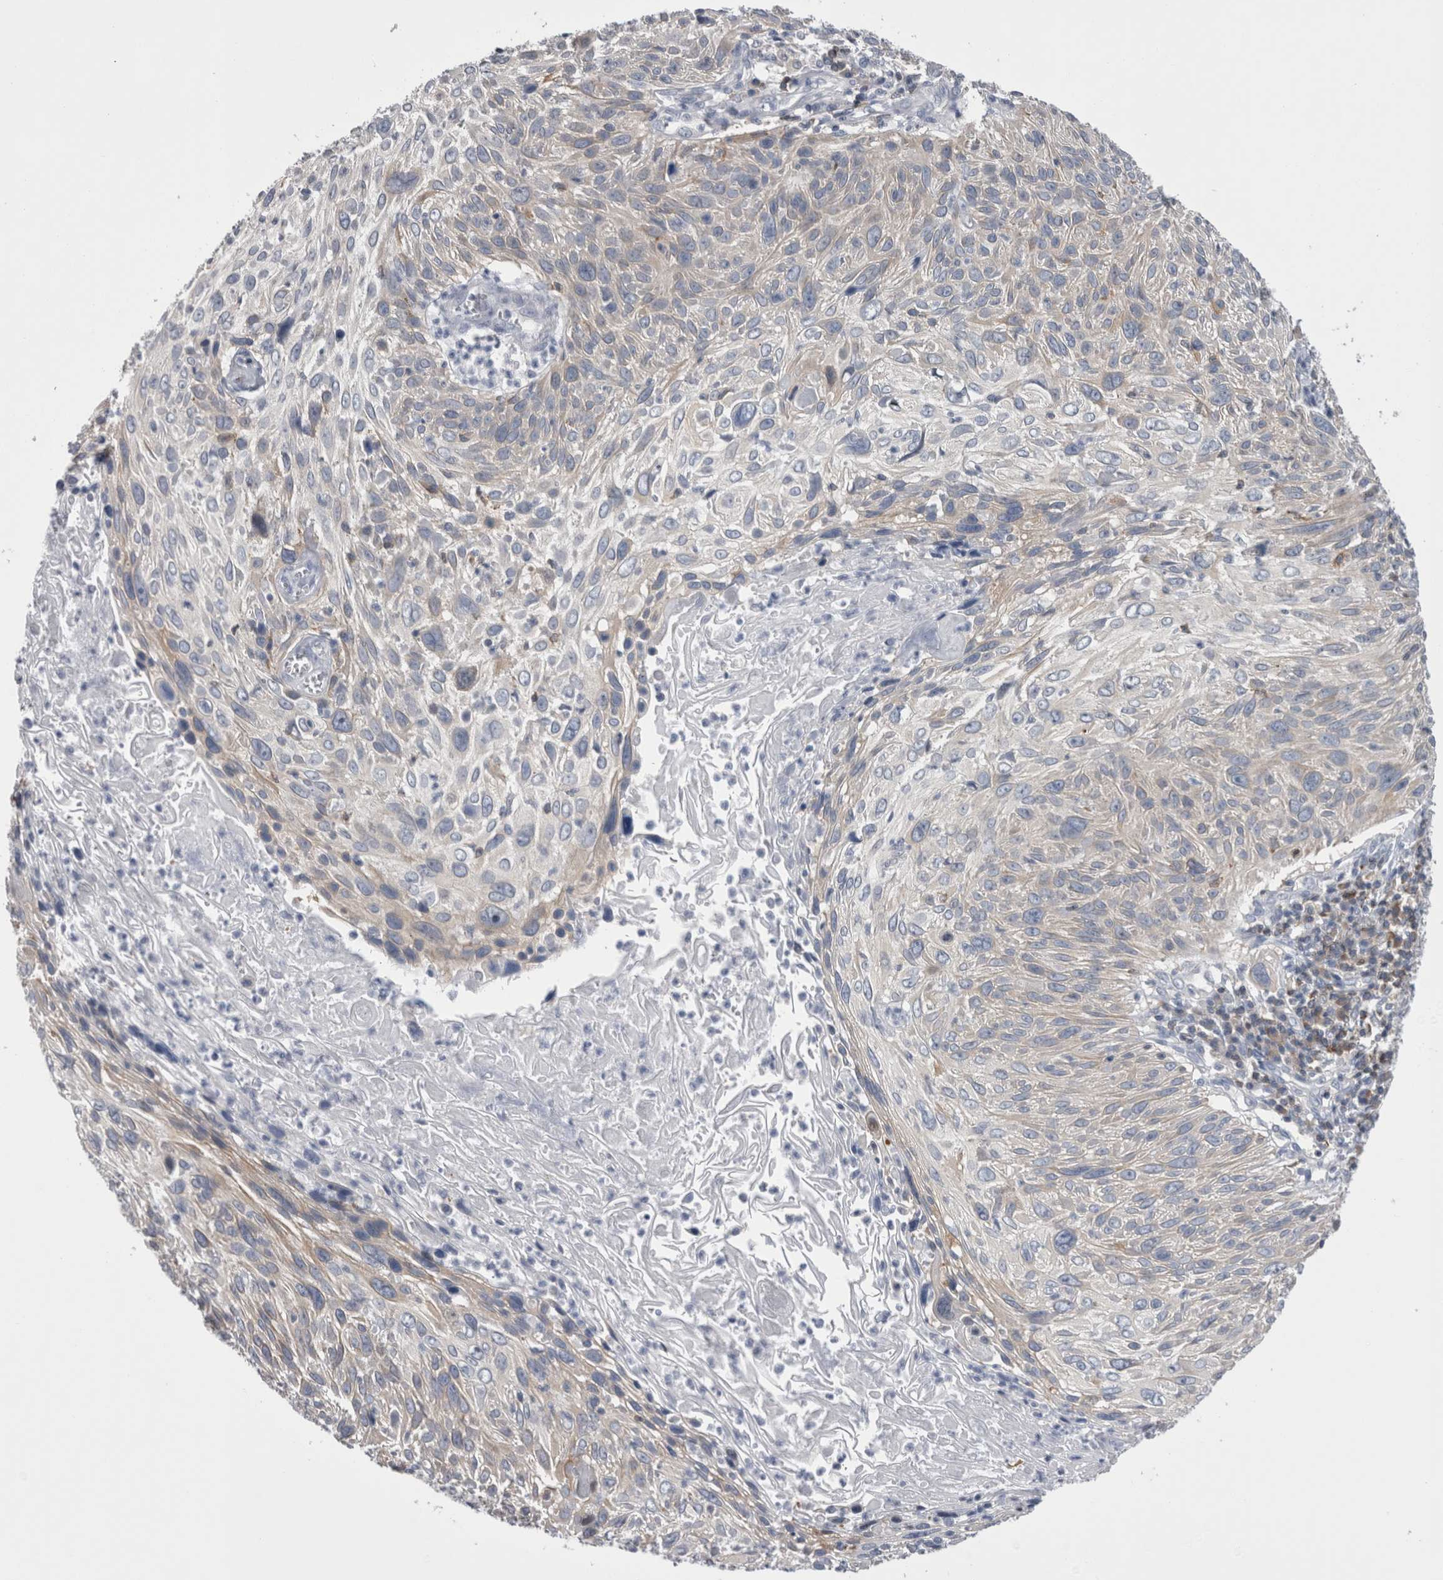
{"staining": {"intensity": "negative", "quantity": "none", "location": "none"}, "tissue": "cervical cancer", "cell_type": "Tumor cells", "image_type": "cancer", "snomed": [{"axis": "morphology", "description": "Squamous cell carcinoma, NOS"}, {"axis": "topography", "description": "Cervix"}], "caption": "DAB immunohistochemical staining of human squamous cell carcinoma (cervical) displays no significant positivity in tumor cells.", "gene": "DCTN6", "patient": {"sex": "female", "age": 51}}